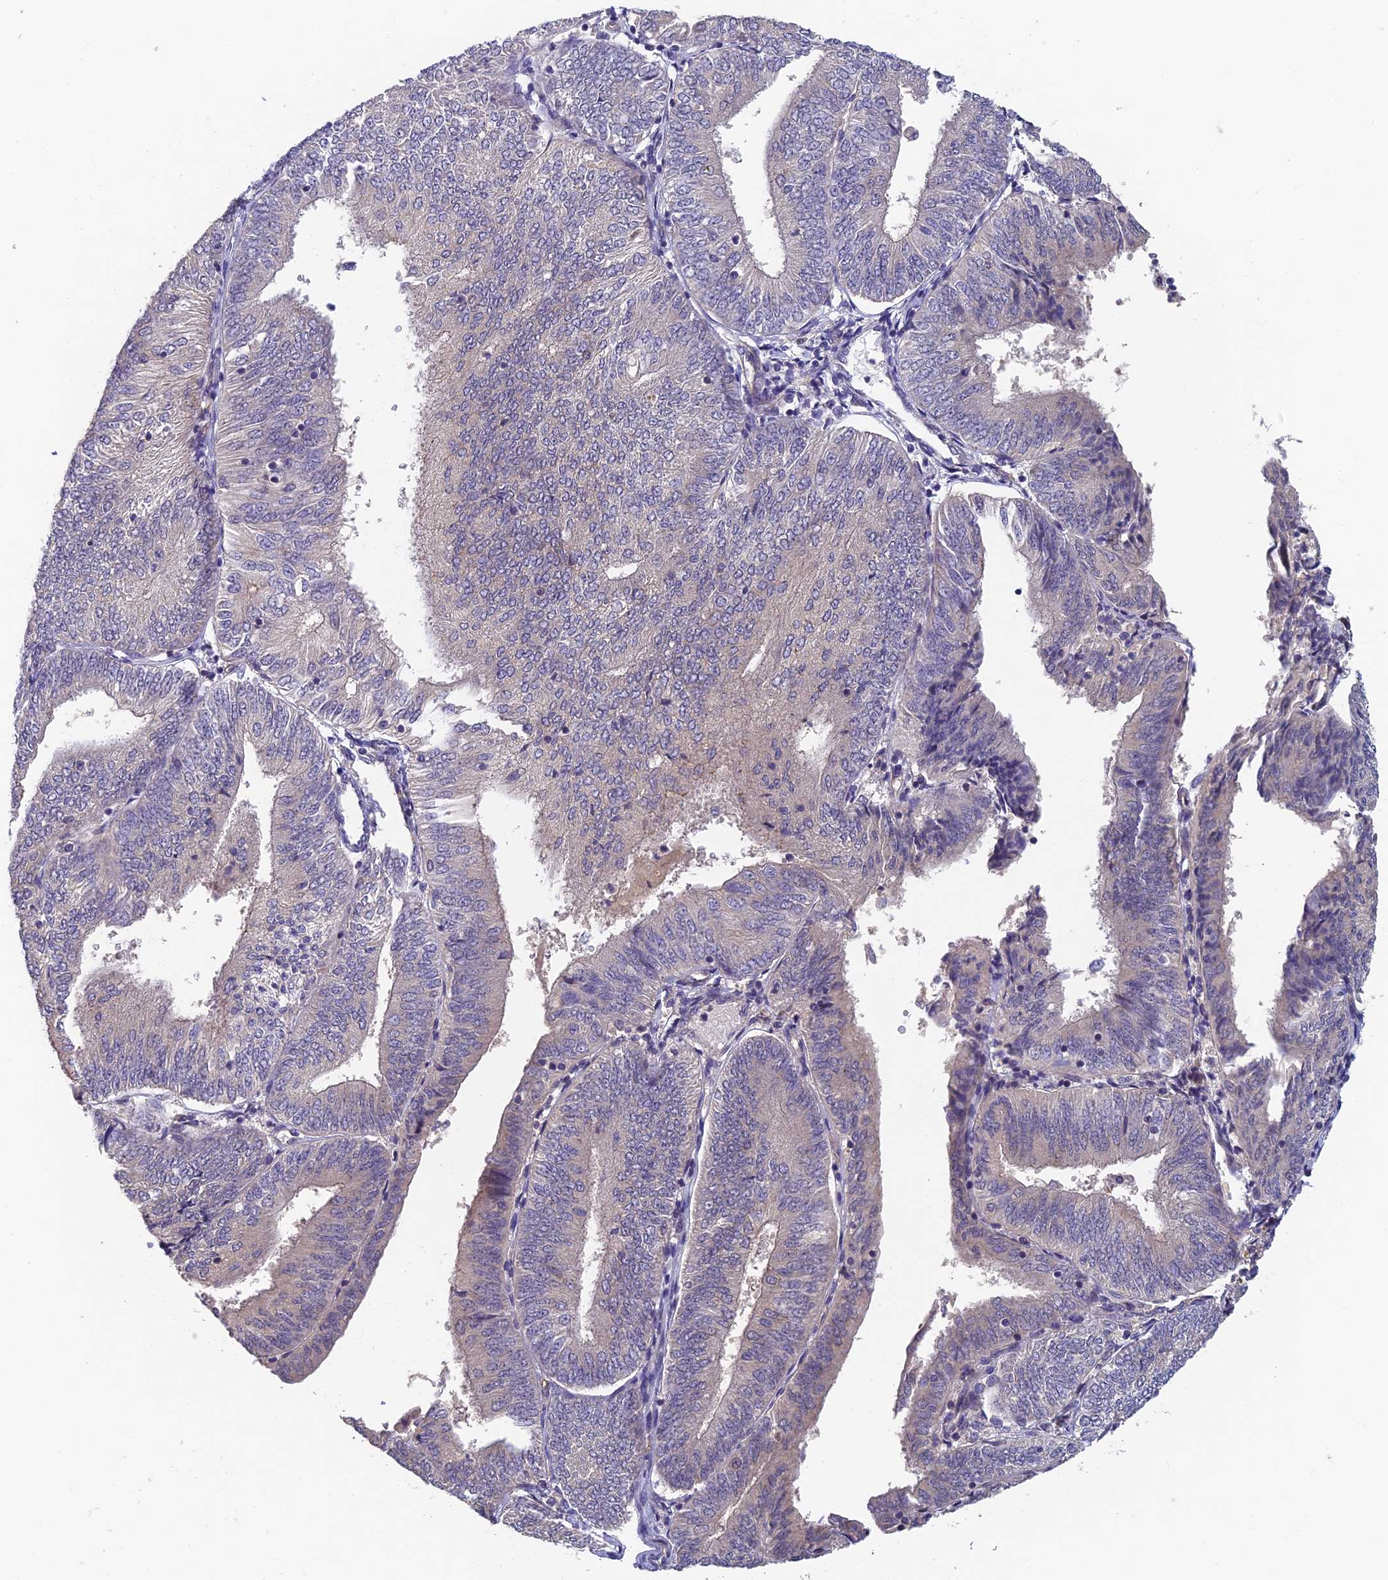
{"staining": {"intensity": "negative", "quantity": "none", "location": "none"}, "tissue": "endometrial cancer", "cell_type": "Tumor cells", "image_type": "cancer", "snomed": [{"axis": "morphology", "description": "Adenocarcinoma, NOS"}, {"axis": "topography", "description": "Endometrium"}], "caption": "Immunohistochemistry histopathology image of human adenocarcinoma (endometrial) stained for a protein (brown), which displays no positivity in tumor cells.", "gene": "ADAMTS13", "patient": {"sex": "female", "age": 58}}